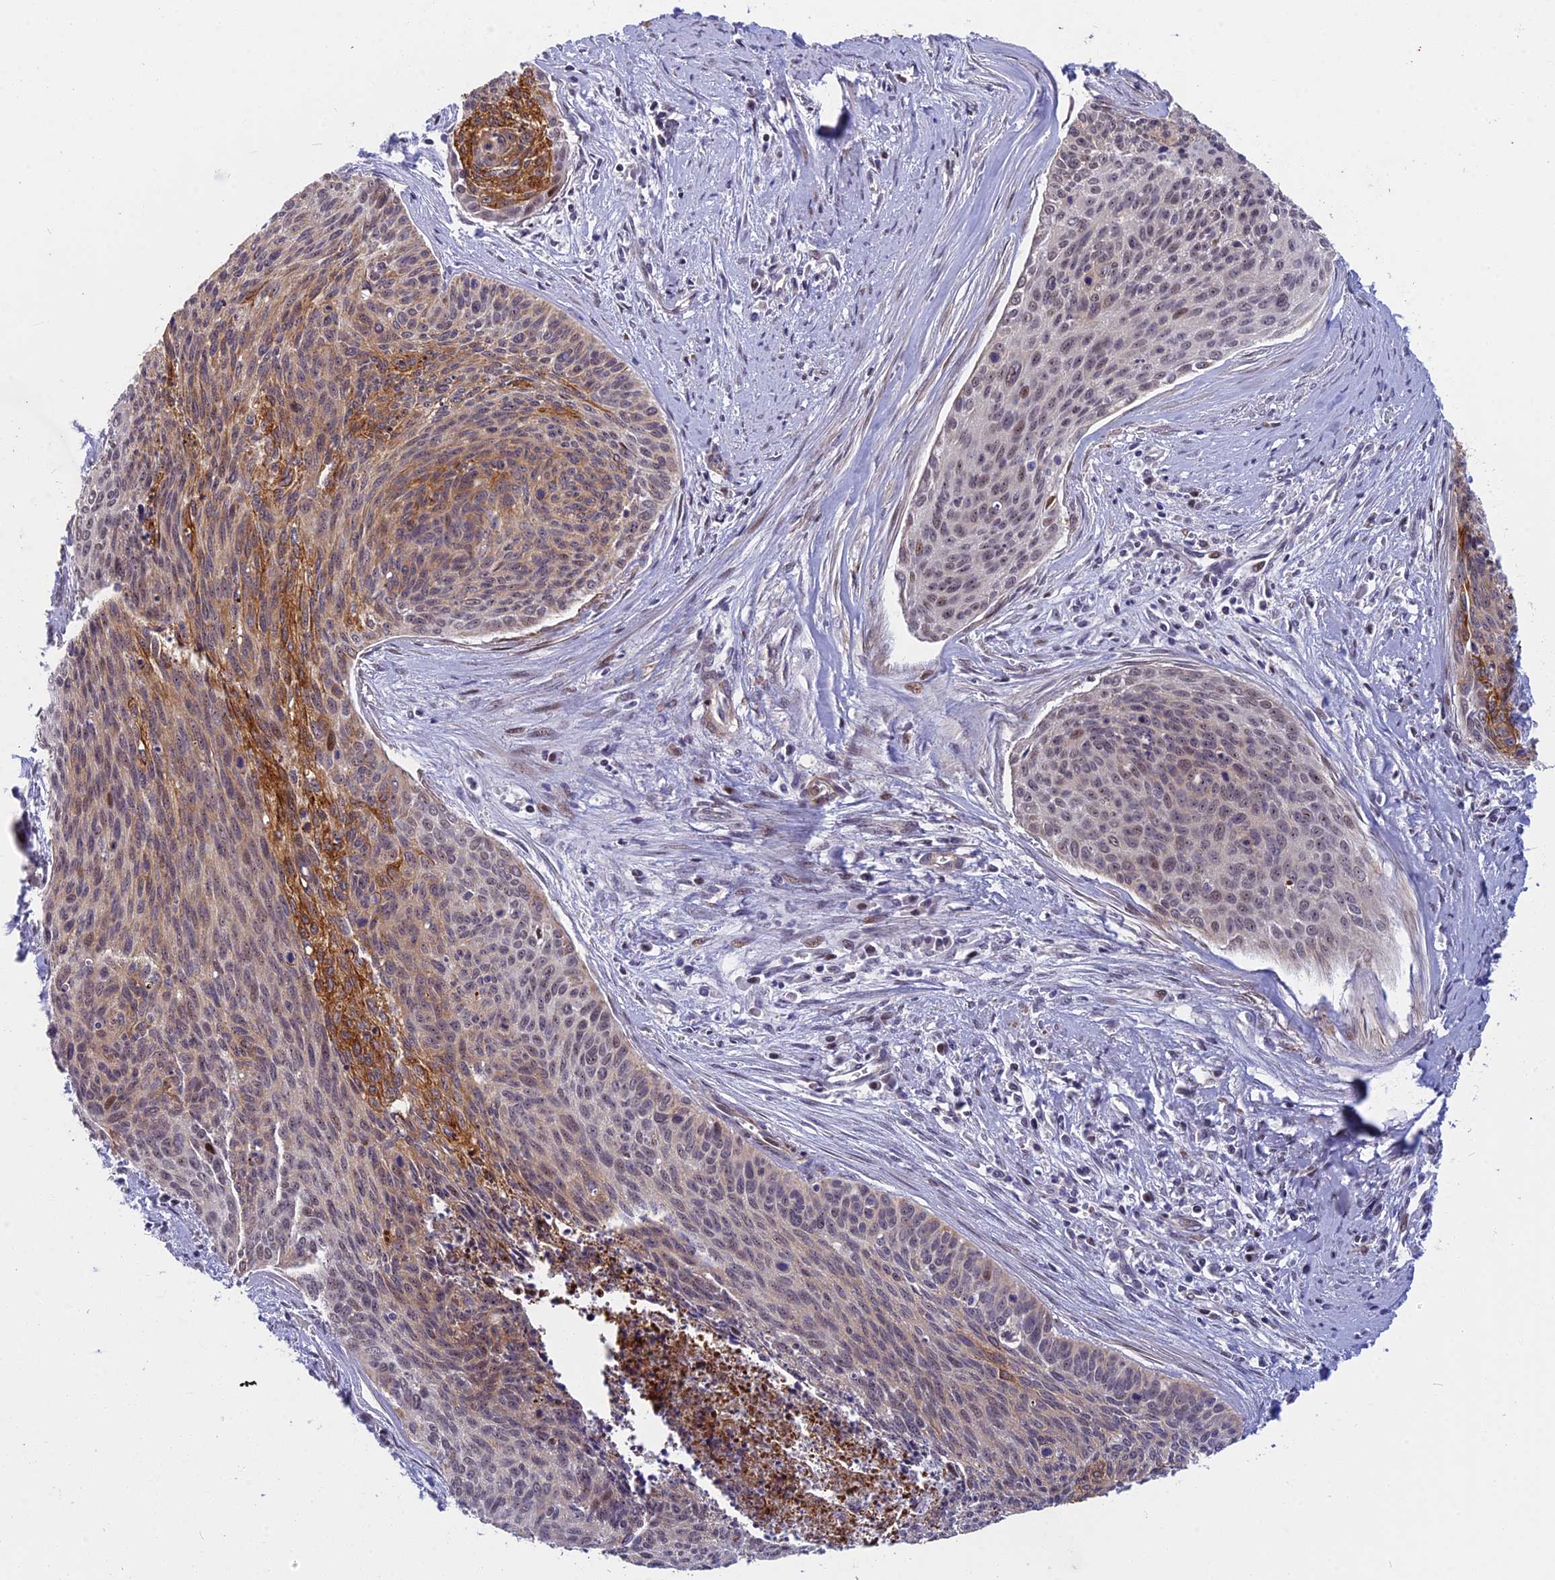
{"staining": {"intensity": "moderate", "quantity": "<25%", "location": "cytoplasmic/membranous,nuclear"}, "tissue": "cervical cancer", "cell_type": "Tumor cells", "image_type": "cancer", "snomed": [{"axis": "morphology", "description": "Squamous cell carcinoma, NOS"}, {"axis": "topography", "description": "Cervix"}], "caption": "Human cervical squamous cell carcinoma stained for a protein (brown) exhibits moderate cytoplasmic/membranous and nuclear positive positivity in approximately <25% of tumor cells.", "gene": "ANKRD34B", "patient": {"sex": "female", "age": 55}}